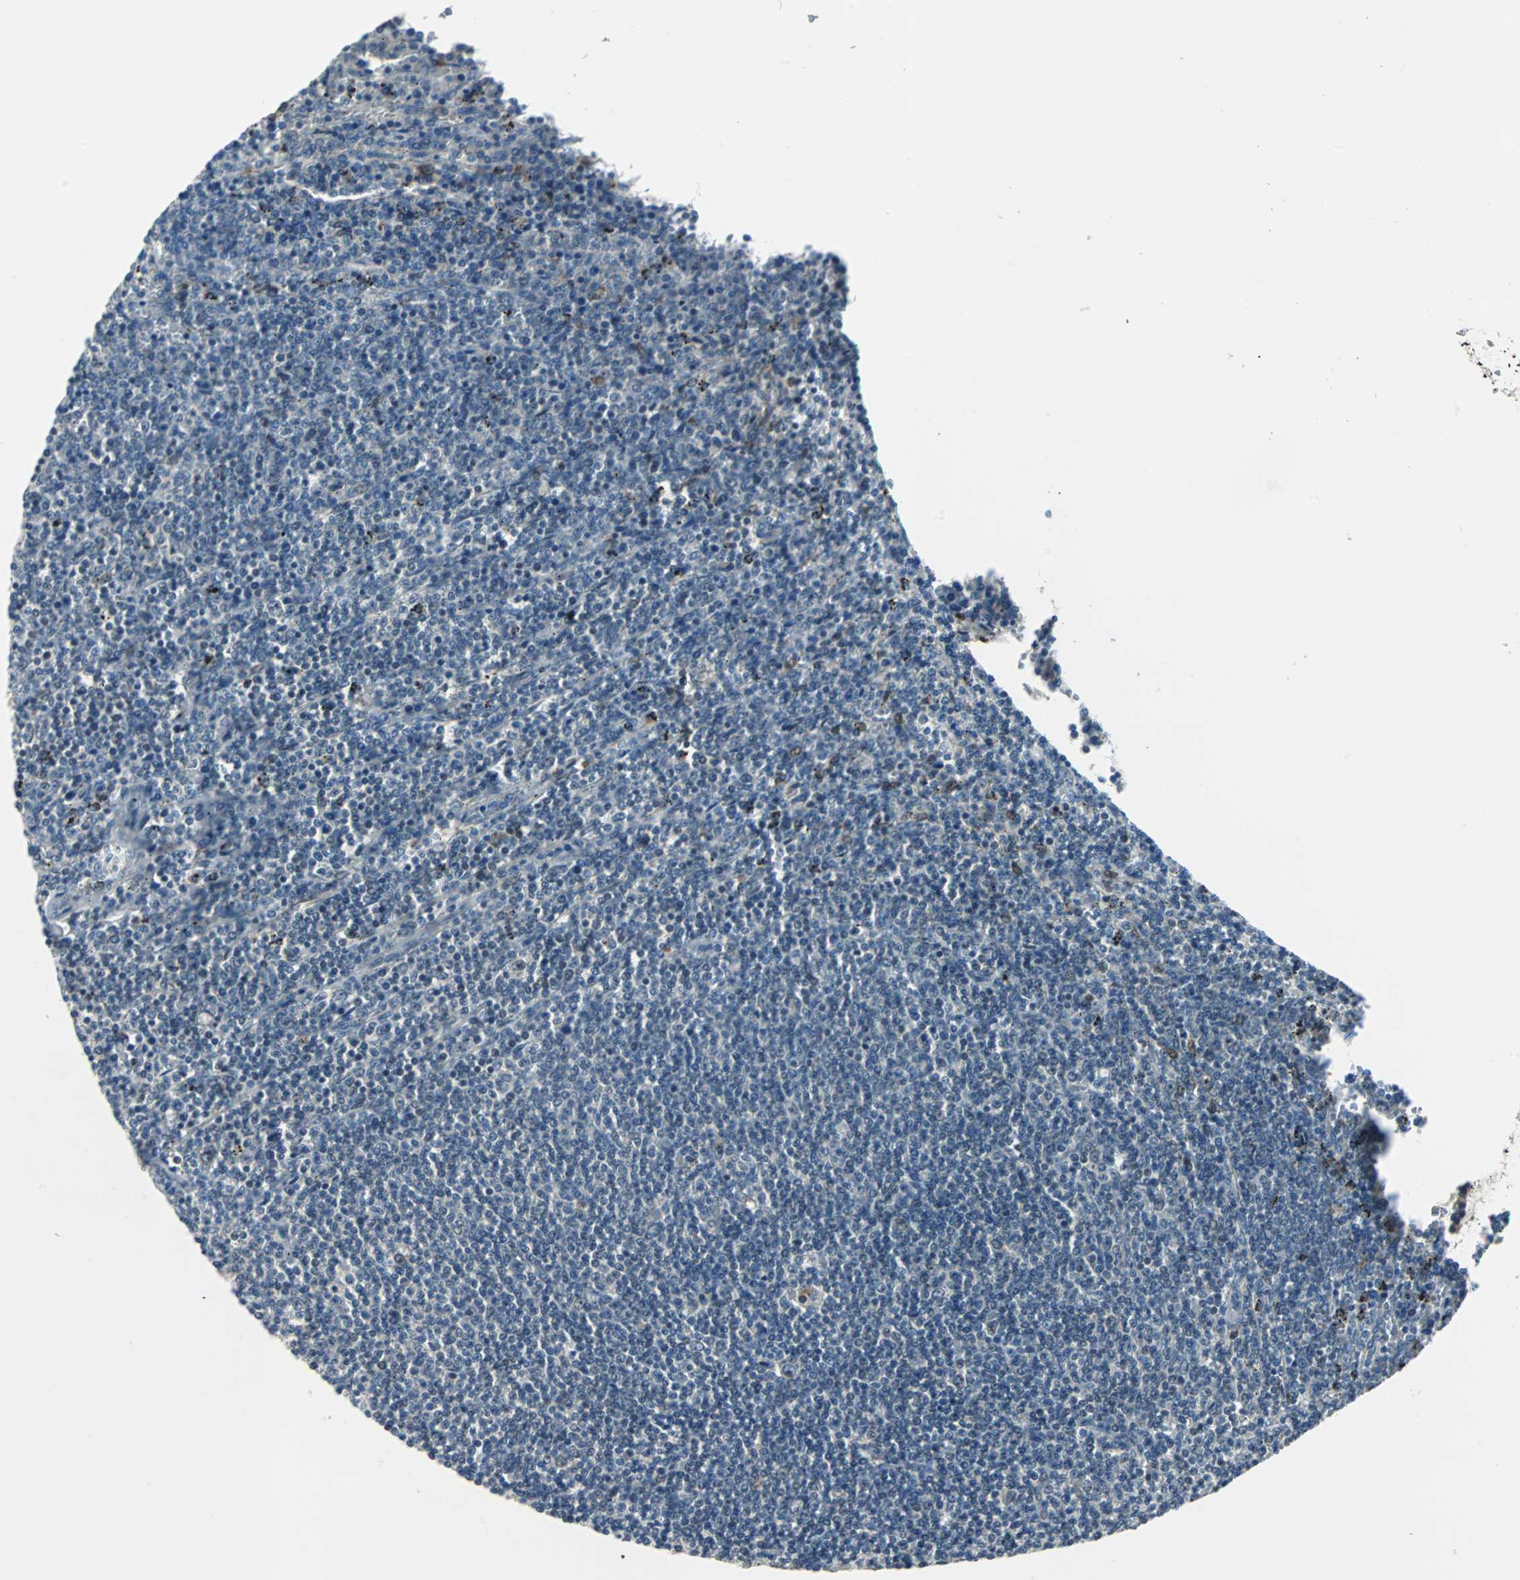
{"staining": {"intensity": "negative", "quantity": "none", "location": "none"}, "tissue": "lymphoma", "cell_type": "Tumor cells", "image_type": "cancer", "snomed": [{"axis": "morphology", "description": "Malignant lymphoma, non-Hodgkin's type, Low grade"}, {"axis": "topography", "description": "Spleen"}], "caption": "Immunohistochemistry photomicrograph of human lymphoma stained for a protein (brown), which displays no expression in tumor cells.", "gene": "FHL2", "patient": {"sex": "female", "age": 50}}